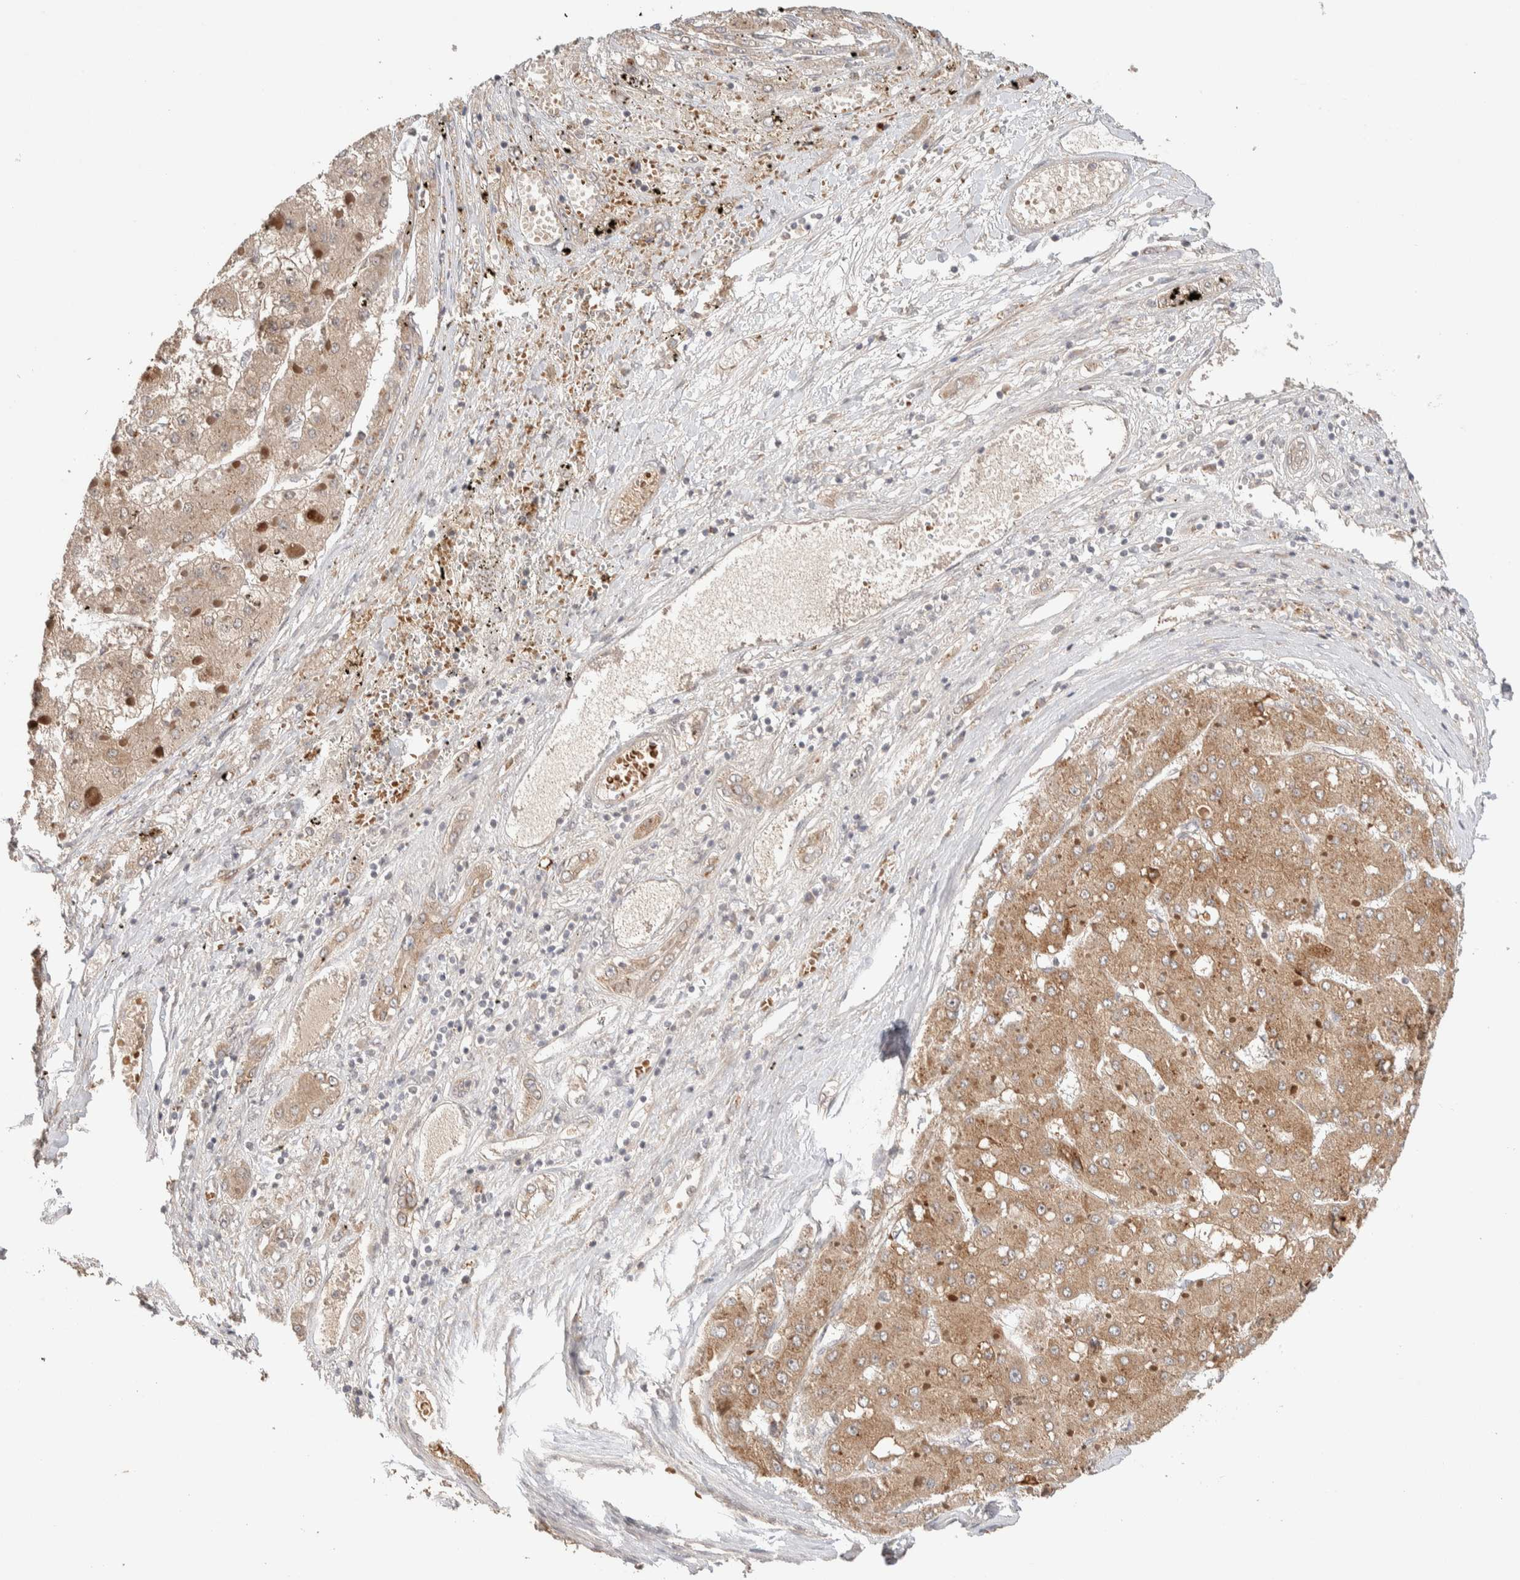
{"staining": {"intensity": "weak", "quantity": ">75%", "location": "cytoplasmic/membranous"}, "tissue": "liver cancer", "cell_type": "Tumor cells", "image_type": "cancer", "snomed": [{"axis": "morphology", "description": "Carcinoma, Hepatocellular, NOS"}, {"axis": "topography", "description": "Liver"}], "caption": "A high-resolution histopathology image shows IHC staining of liver cancer, which demonstrates weak cytoplasmic/membranous staining in approximately >75% of tumor cells.", "gene": "CASK", "patient": {"sex": "female", "age": 73}}